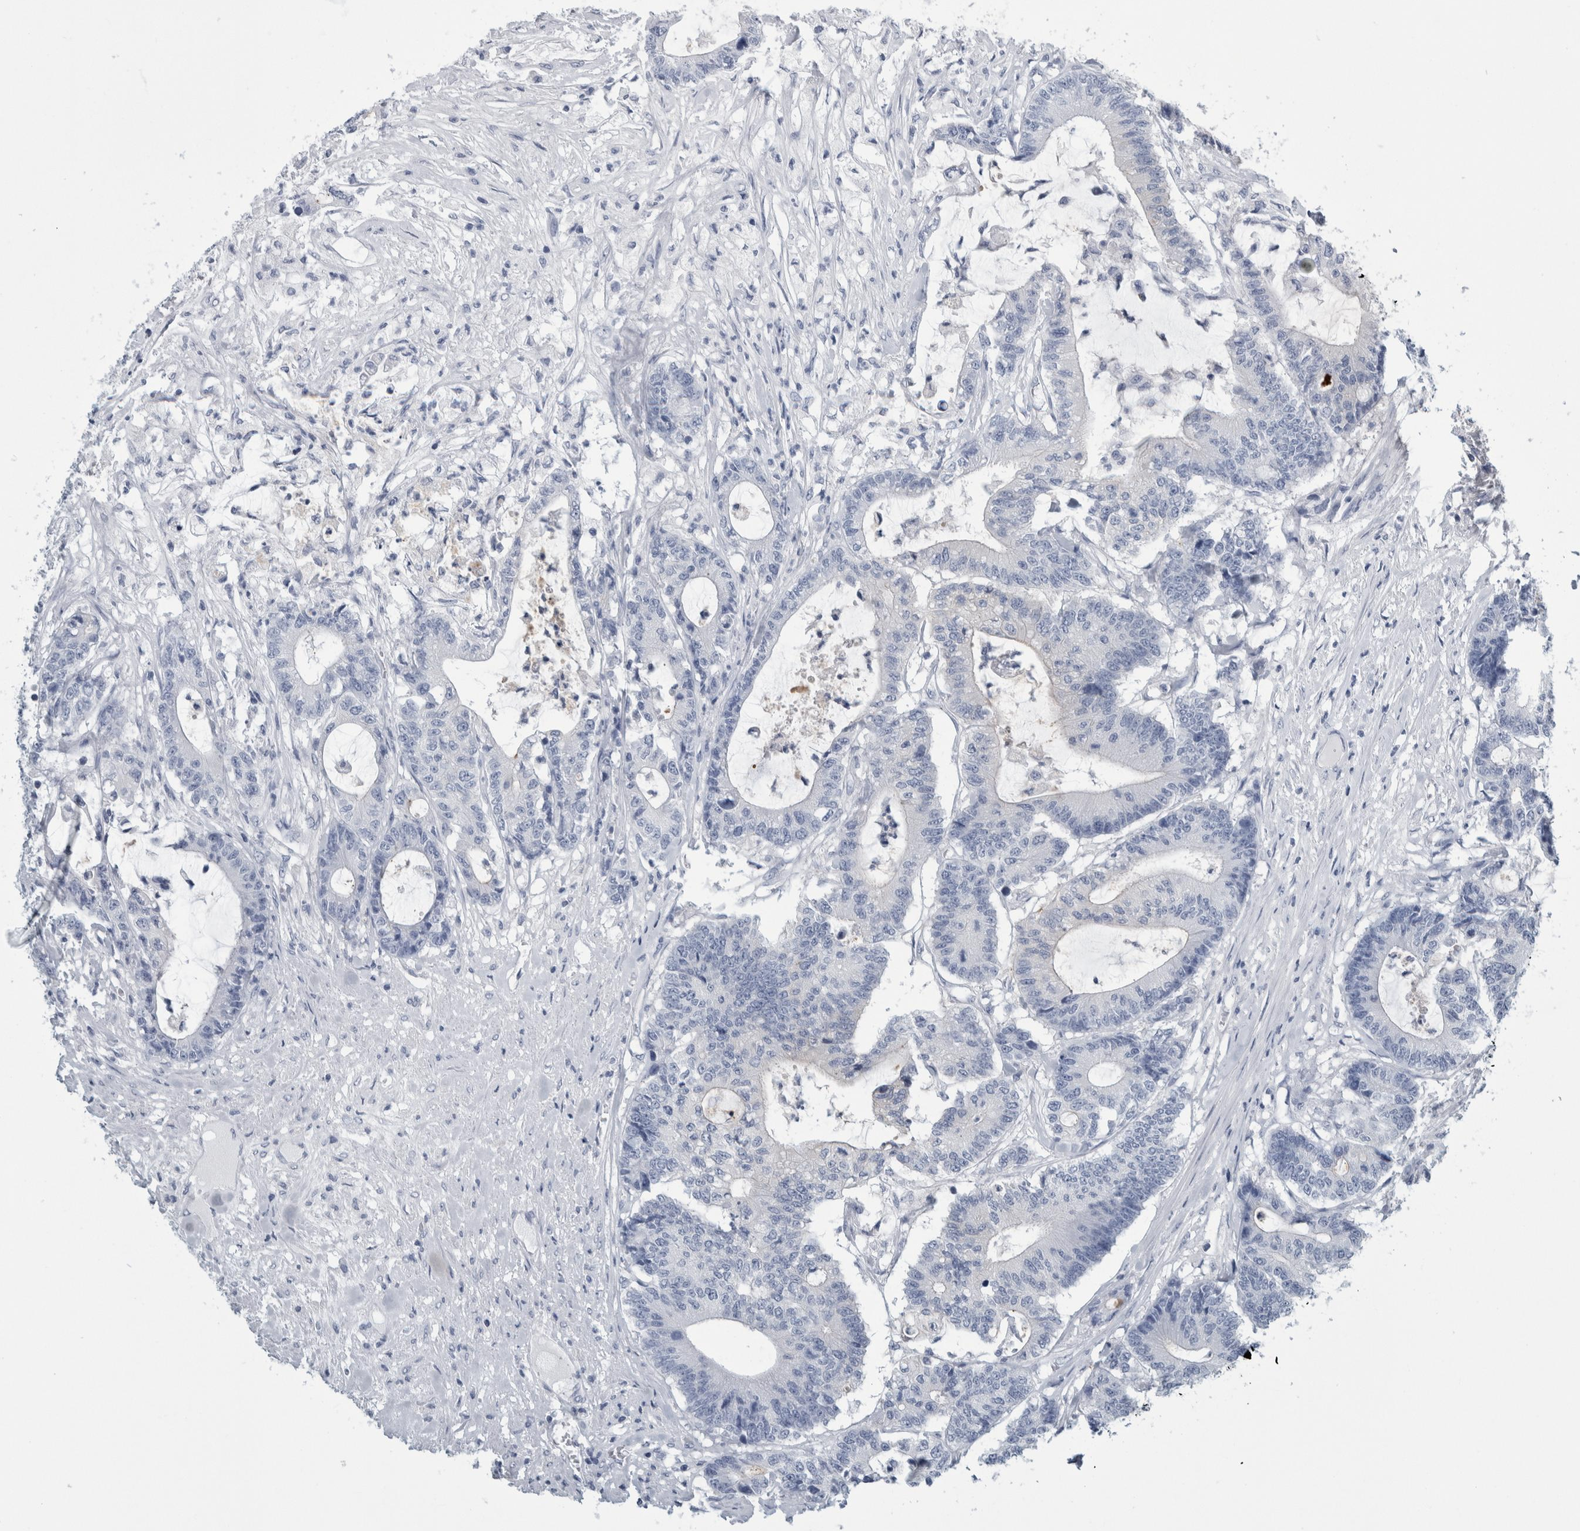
{"staining": {"intensity": "negative", "quantity": "none", "location": "none"}, "tissue": "colorectal cancer", "cell_type": "Tumor cells", "image_type": "cancer", "snomed": [{"axis": "morphology", "description": "Adenocarcinoma, NOS"}, {"axis": "topography", "description": "Colon"}], "caption": "Tumor cells are negative for brown protein staining in adenocarcinoma (colorectal).", "gene": "ANKFY1", "patient": {"sex": "female", "age": 84}}